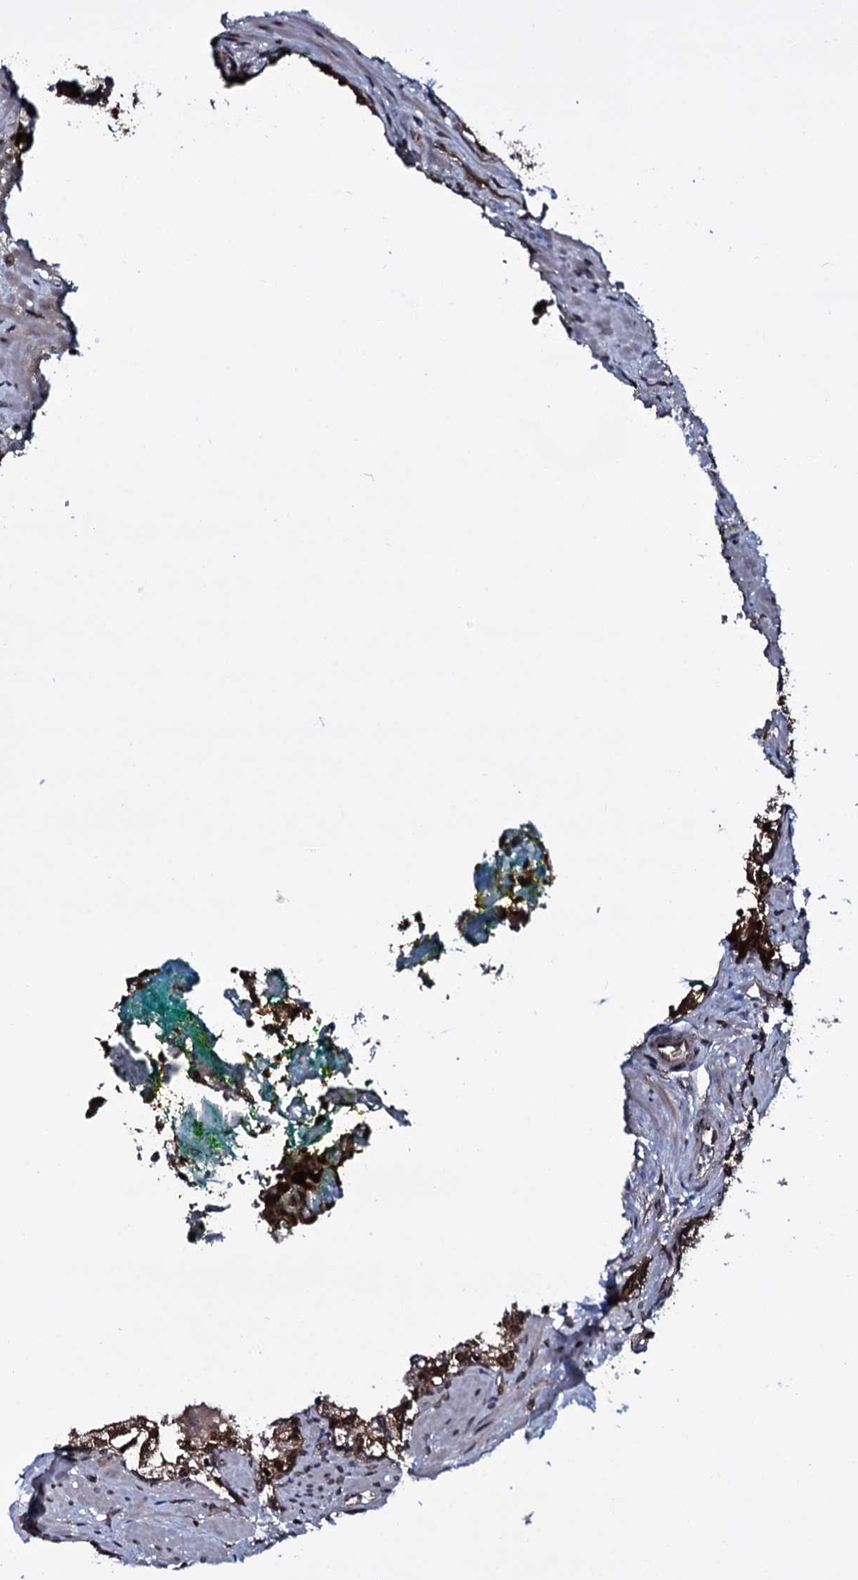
{"staining": {"intensity": "strong", "quantity": ">75%", "location": "cytoplasmic/membranous,nuclear"}, "tissue": "prostate cancer", "cell_type": "Tumor cells", "image_type": "cancer", "snomed": [{"axis": "morphology", "description": "Adenocarcinoma, High grade"}, {"axis": "topography", "description": "Prostate"}], "caption": "This photomicrograph shows IHC staining of prostate adenocarcinoma (high-grade), with high strong cytoplasmic/membranous and nuclear expression in approximately >75% of tumor cells.", "gene": "HDDC3", "patient": {"sex": "male", "age": 58}}